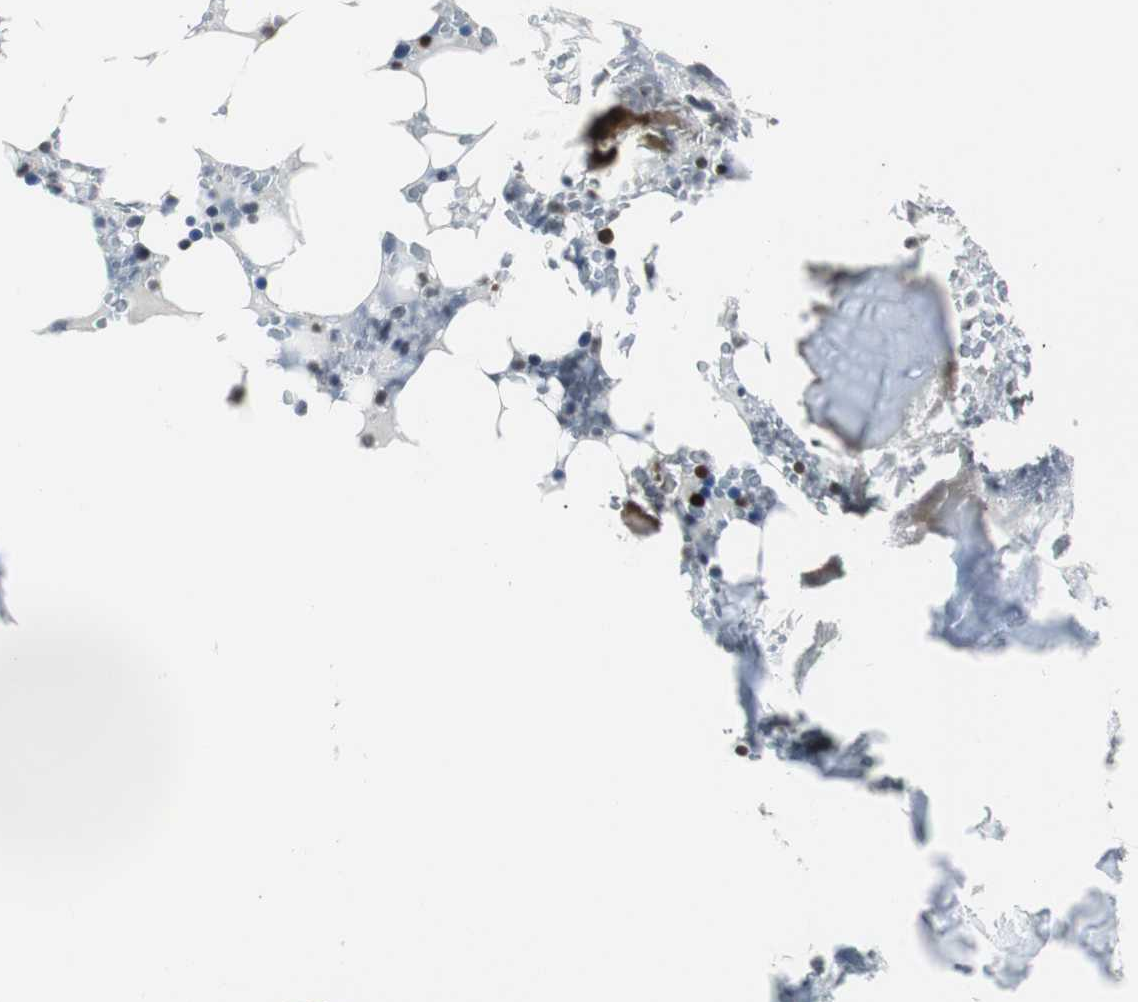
{"staining": {"intensity": "moderate", "quantity": "<25%", "location": "nuclear"}, "tissue": "bone marrow", "cell_type": "Hematopoietic cells", "image_type": "normal", "snomed": [{"axis": "morphology", "description": "Normal tissue, NOS"}, {"axis": "topography", "description": "Bone marrow"}], "caption": "This histopathology image reveals IHC staining of benign human bone marrow, with low moderate nuclear expression in about <25% of hematopoietic cells.", "gene": "SMAD1", "patient": {"sex": "female", "age": 66}}